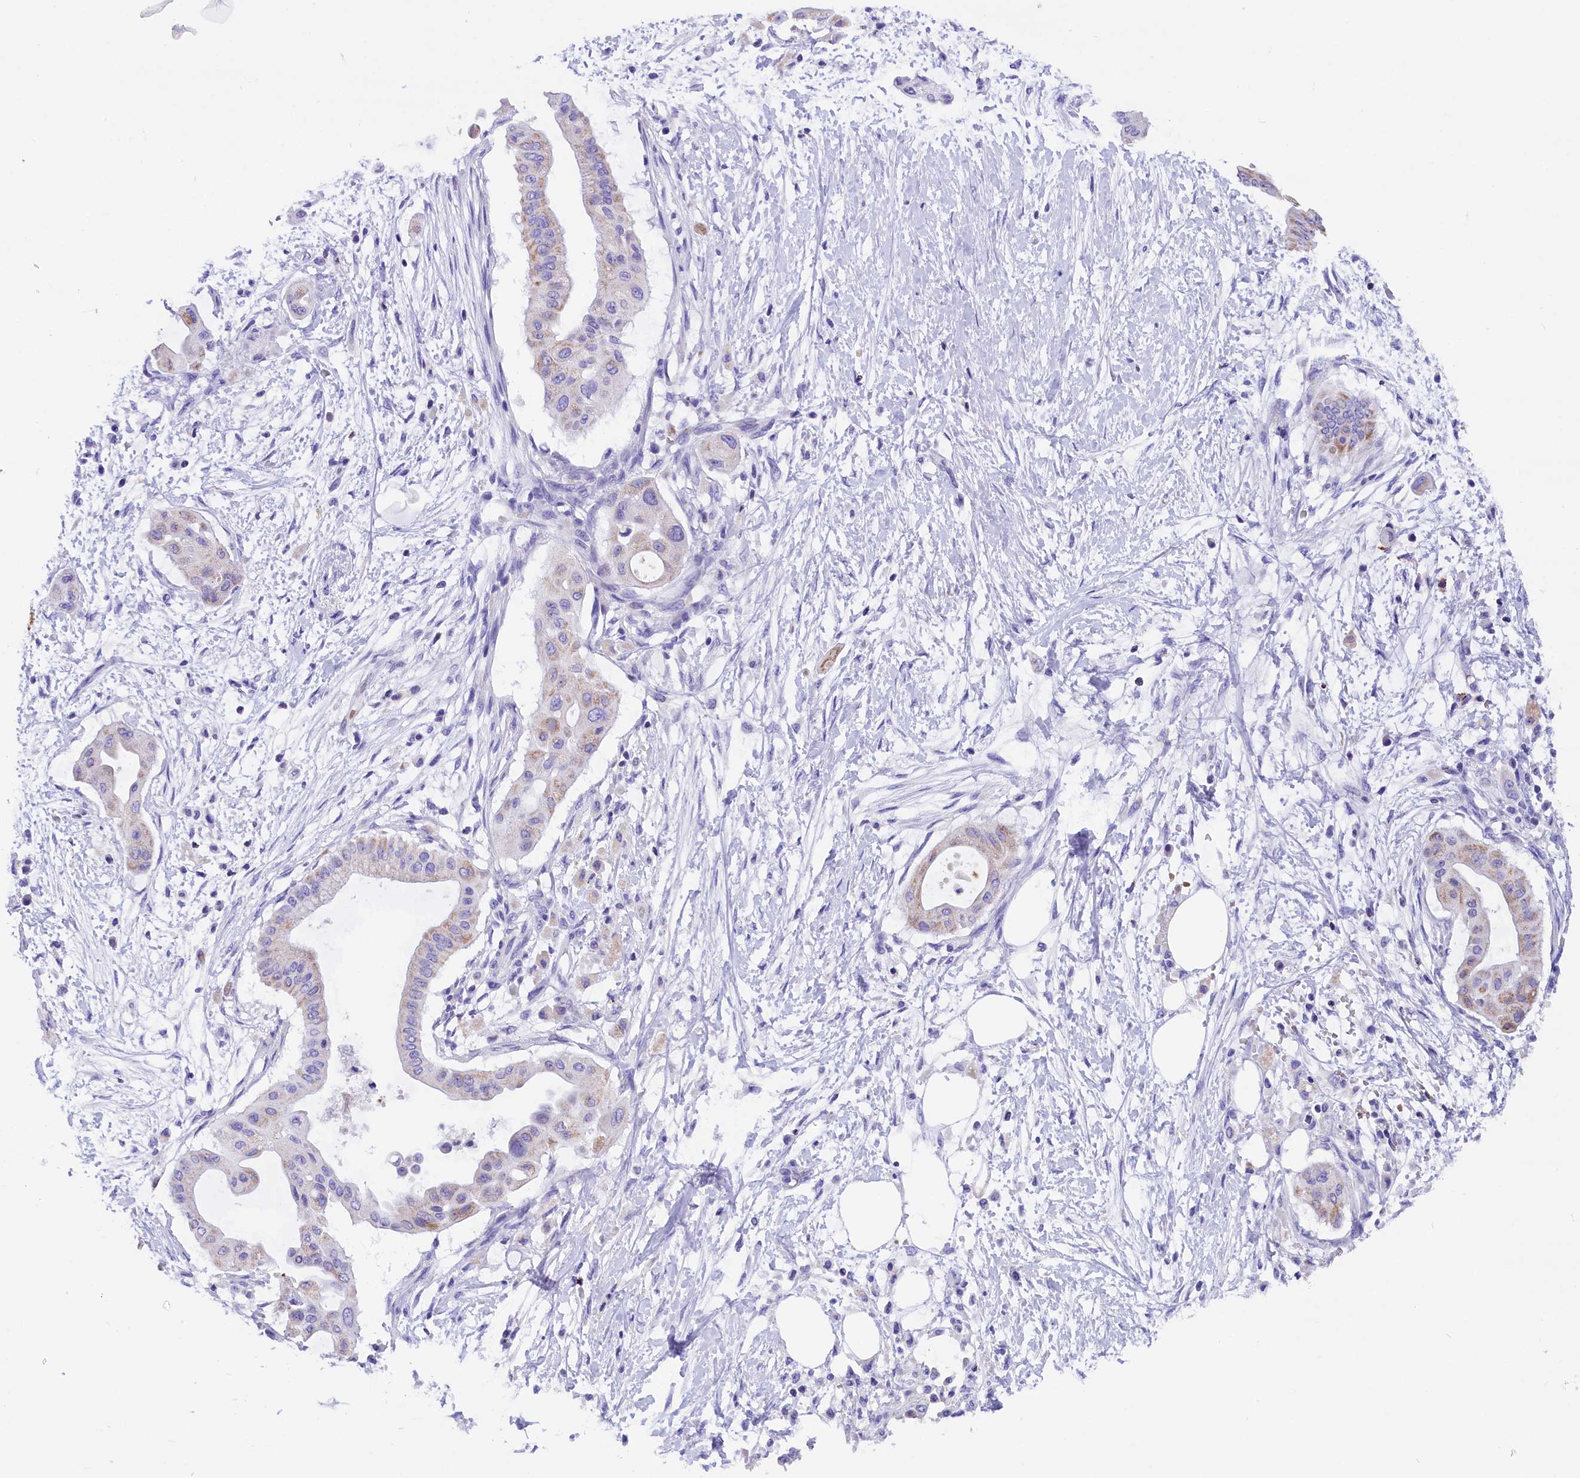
{"staining": {"intensity": "moderate", "quantity": "<25%", "location": "cytoplasmic/membranous"}, "tissue": "pancreatic cancer", "cell_type": "Tumor cells", "image_type": "cancer", "snomed": [{"axis": "morphology", "description": "Adenocarcinoma, NOS"}, {"axis": "topography", "description": "Pancreas"}], "caption": "Pancreatic cancer (adenocarcinoma) tissue demonstrates moderate cytoplasmic/membranous positivity in approximately <25% of tumor cells", "gene": "ABAT", "patient": {"sex": "male", "age": 68}}